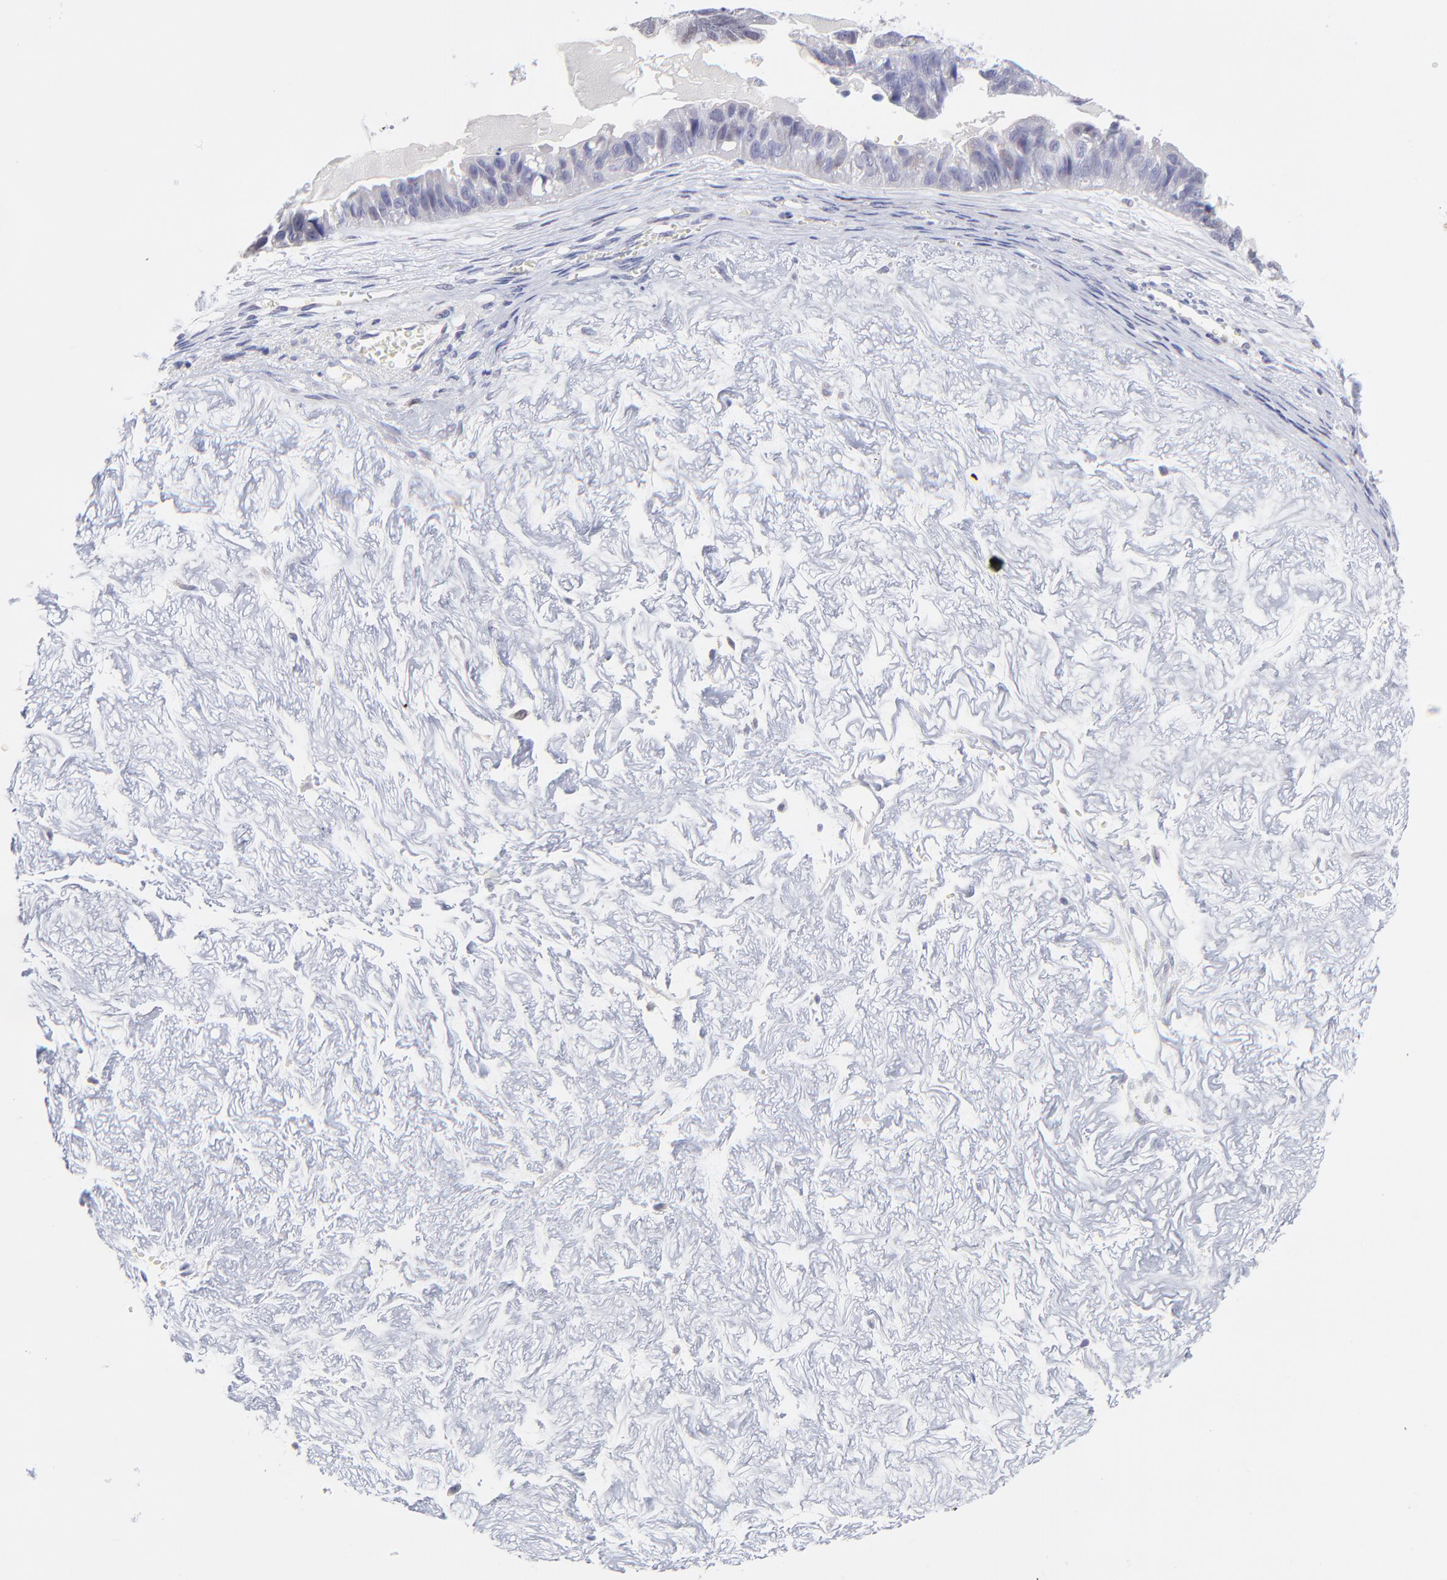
{"staining": {"intensity": "negative", "quantity": "none", "location": "none"}, "tissue": "ovarian cancer", "cell_type": "Tumor cells", "image_type": "cancer", "snomed": [{"axis": "morphology", "description": "Carcinoma, endometroid"}, {"axis": "topography", "description": "Ovary"}], "caption": "Endometroid carcinoma (ovarian) was stained to show a protein in brown. There is no significant positivity in tumor cells.", "gene": "KLF4", "patient": {"sex": "female", "age": 85}}